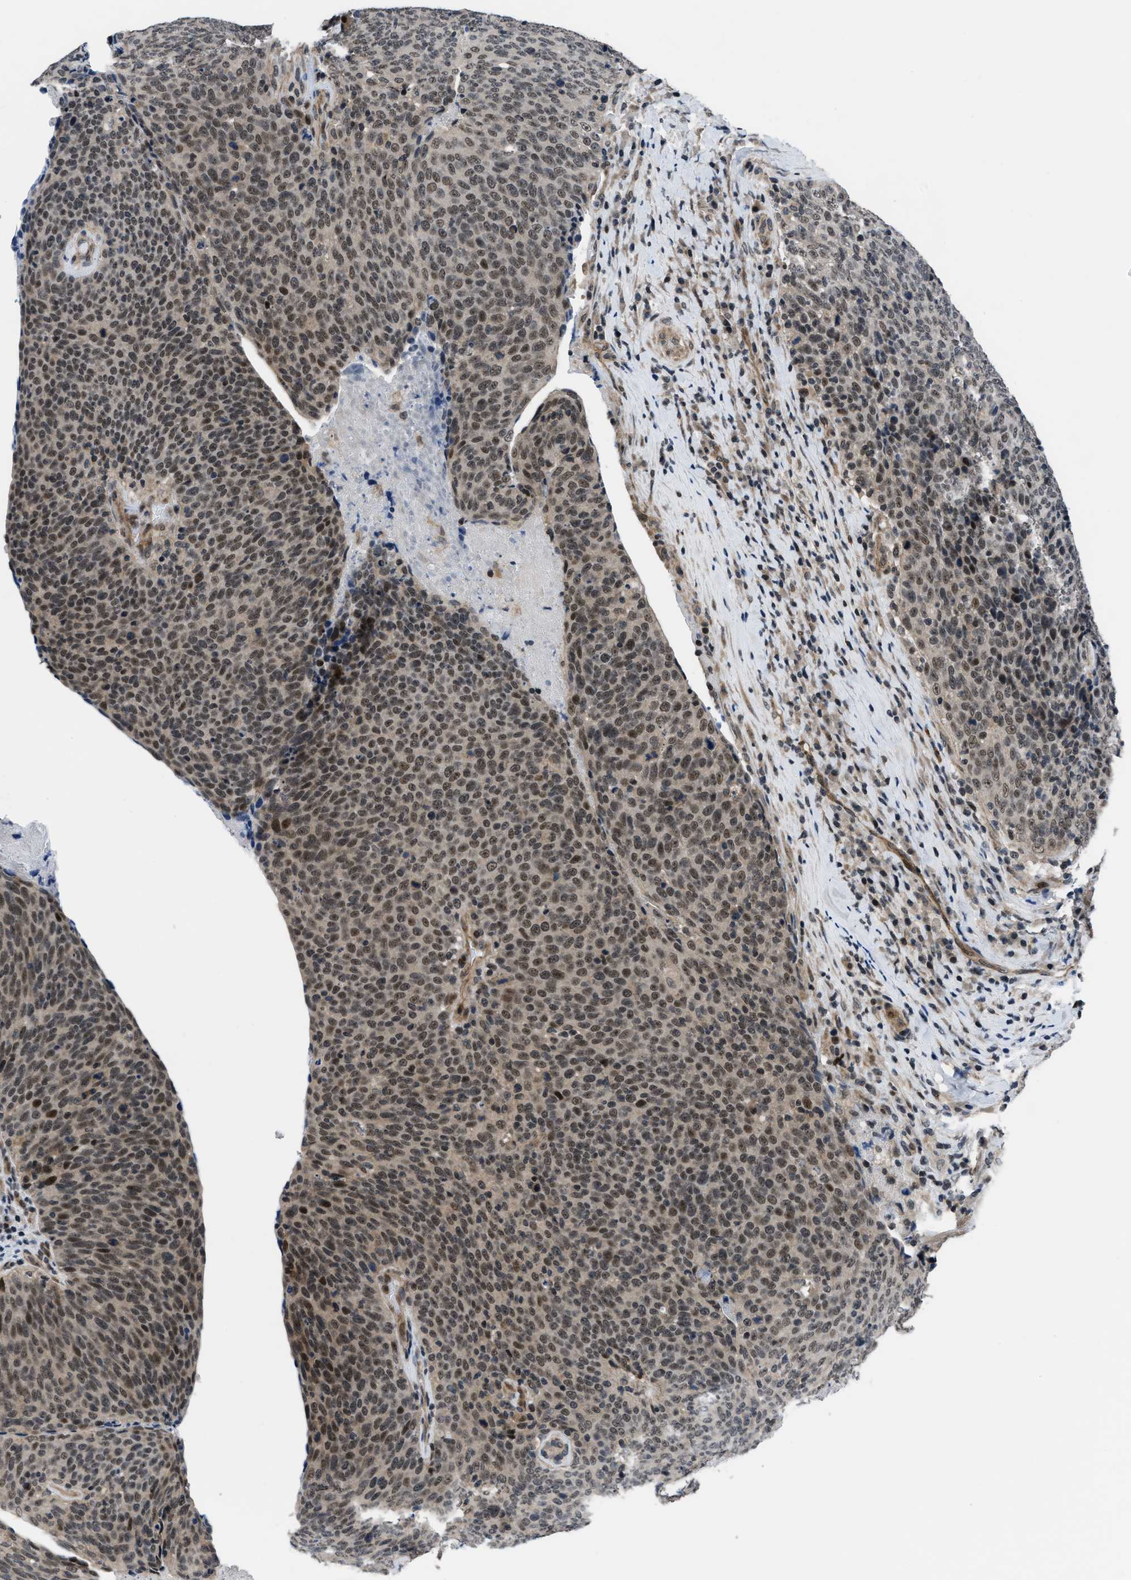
{"staining": {"intensity": "moderate", "quantity": ">75%", "location": "nuclear"}, "tissue": "head and neck cancer", "cell_type": "Tumor cells", "image_type": "cancer", "snomed": [{"axis": "morphology", "description": "Squamous cell carcinoma, NOS"}, {"axis": "morphology", "description": "Squamous cell carcinoma, metastatic, NOS"}, {"axis": "topography", "description": "Lymph node"}, {"axis": "topography", "description": "Head-Neck"}], "caption": "High-magnification brightfield microscopy of metastatic squamous cell carcinoma (head and neck) stained with DAB (3,3'-diaminobenzidine) (brown) and counterstained with hematoxylin (blue). tumor cells exhibit moderate nuclear staining is present in approximately>75% of cells.", "gene": "SETD5", "patient": {"sex": "male", "age": 62}}